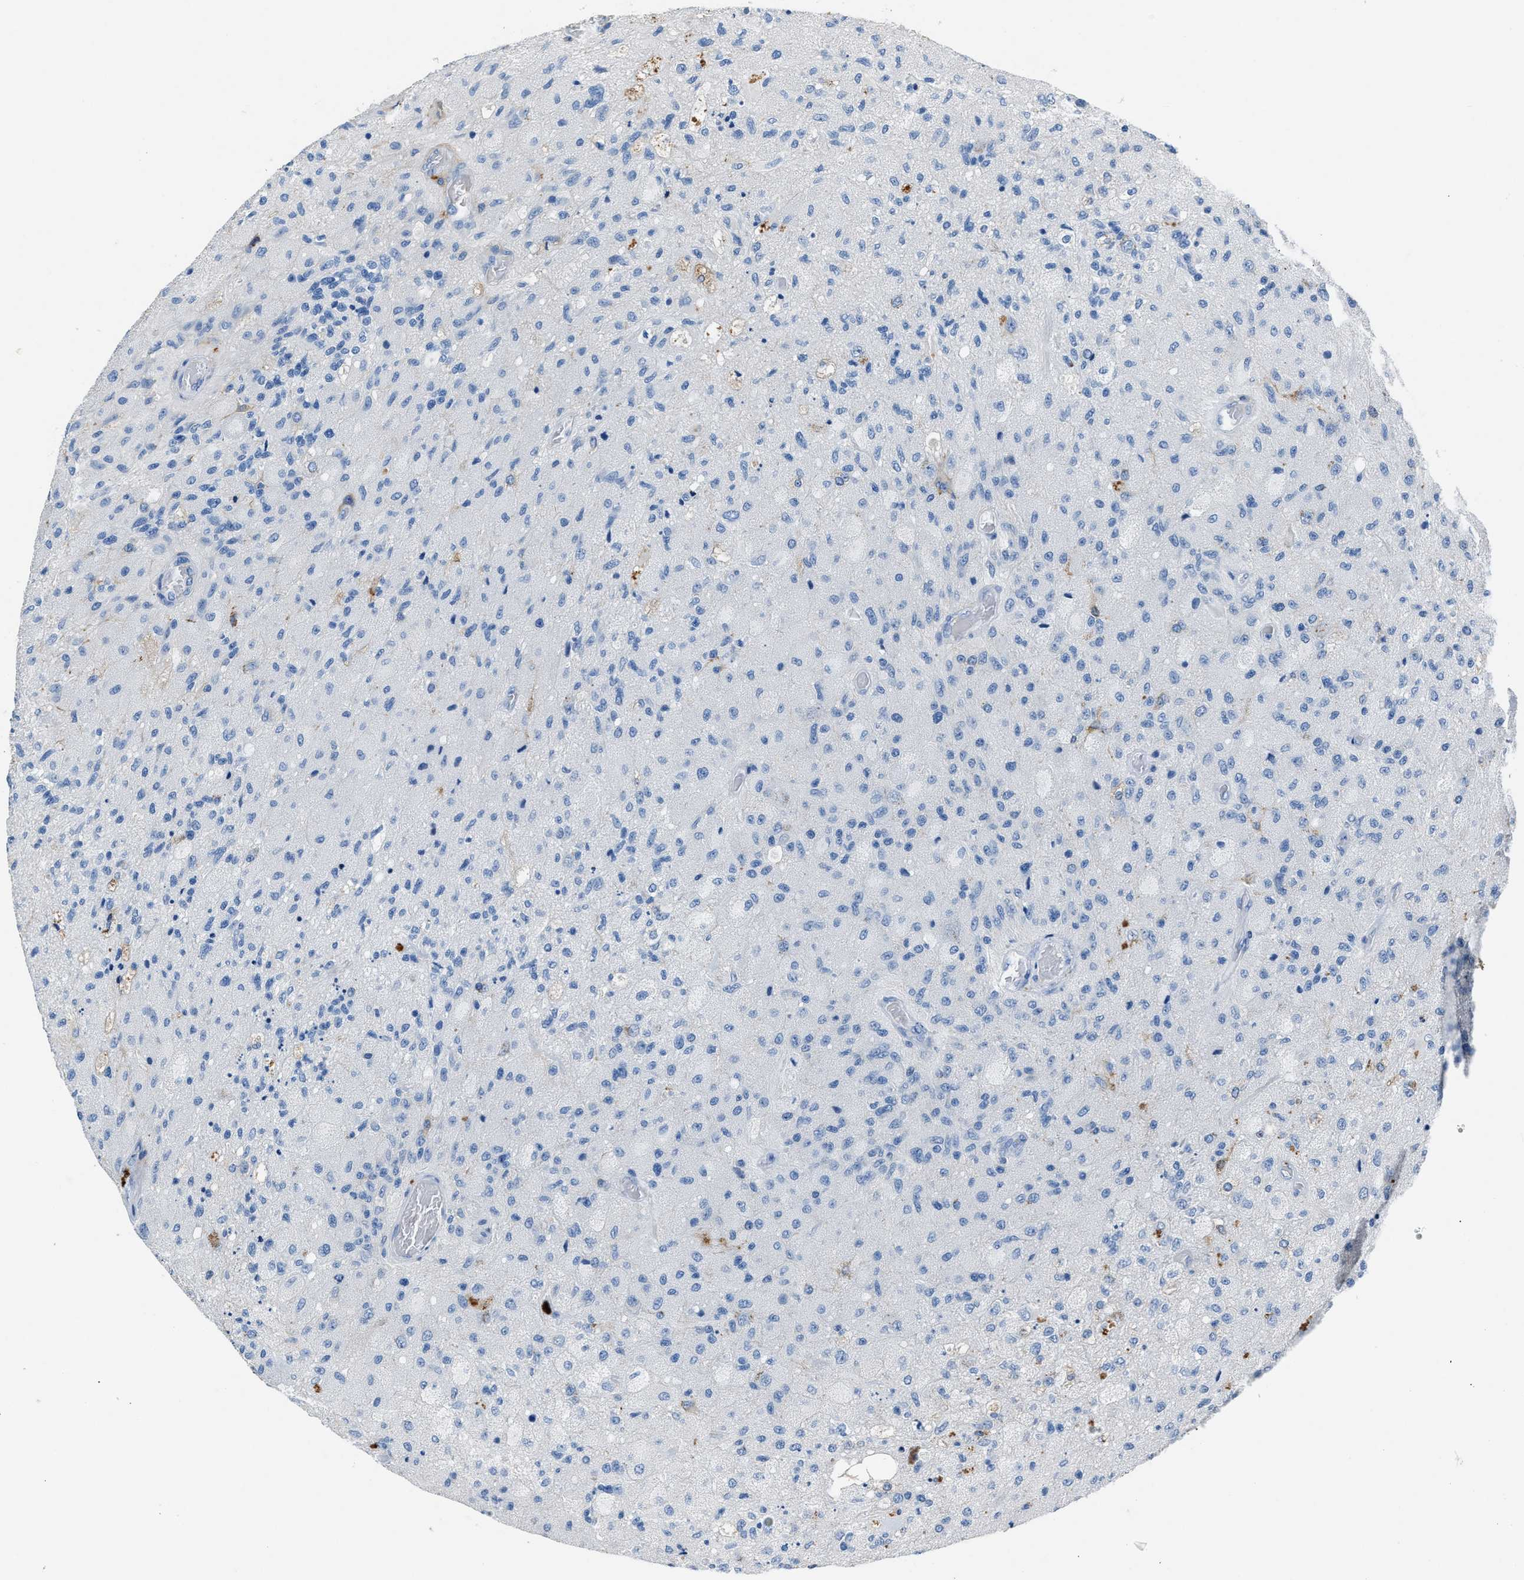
{"staining": {"intensity": "negative", "quantity": "none", "location": "none"}, "tissue": "glioma", "cell_type": "Tumor cells", "image_type": "cancer", "snomed": [{"axis": "morphology", "description": "Normal tissue, NOS"}, {"axis": "morphology", "description": "Glioma, malignant, High grade"}, {"axis": "topography", "description": "Cerebral cortex"}], "caption": "This is an immunohistochemistry histopathology image of human malignant glioma (high-grade). There is no staining in tumor cells.", "gene": "DNAAF5", "patient": {"sex": "male", "age": 77}}